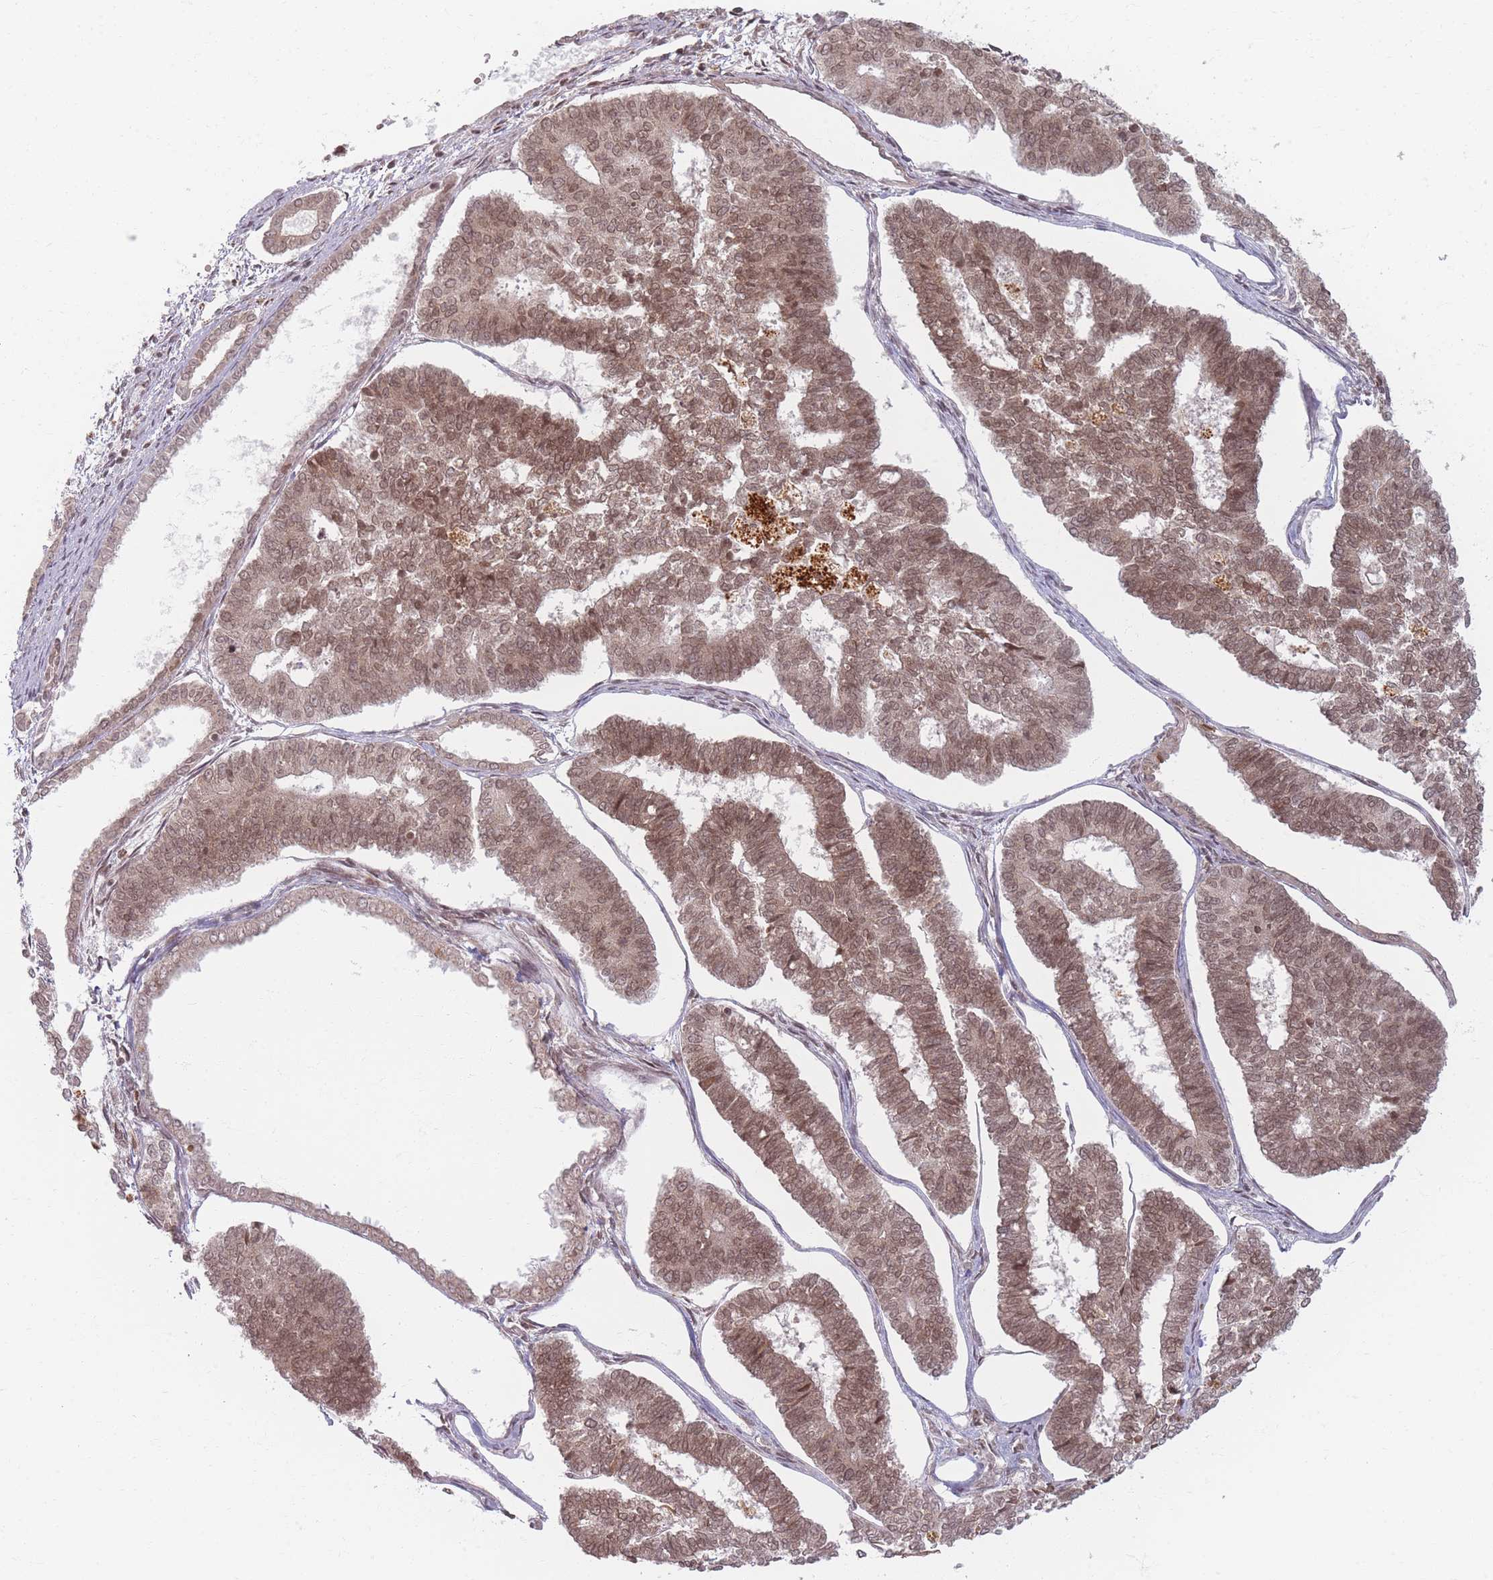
{"staining": {"intensity": "moderate", "quantity": ">75%", "location": "nuclear"}, "tissue": "endometrial cancer", "cell_type": "Tumor cells", "image_type": "cancer", "snomed": [{"axis": "morphology", "description": "Adenocarcinoma, NOS"}, {"axis": "topography", "description": "Endometrium"}], "caption": "Endometrial cancer stained for a protein demonstrates moderate nuclear positivity in tumor cells. (DAB (3,3'-diaminobenzidine) = brown stain, brightfield microscopy at high magnification).", "gene": "SPATA45", "patient": {"sex": "female", "age": 70}}